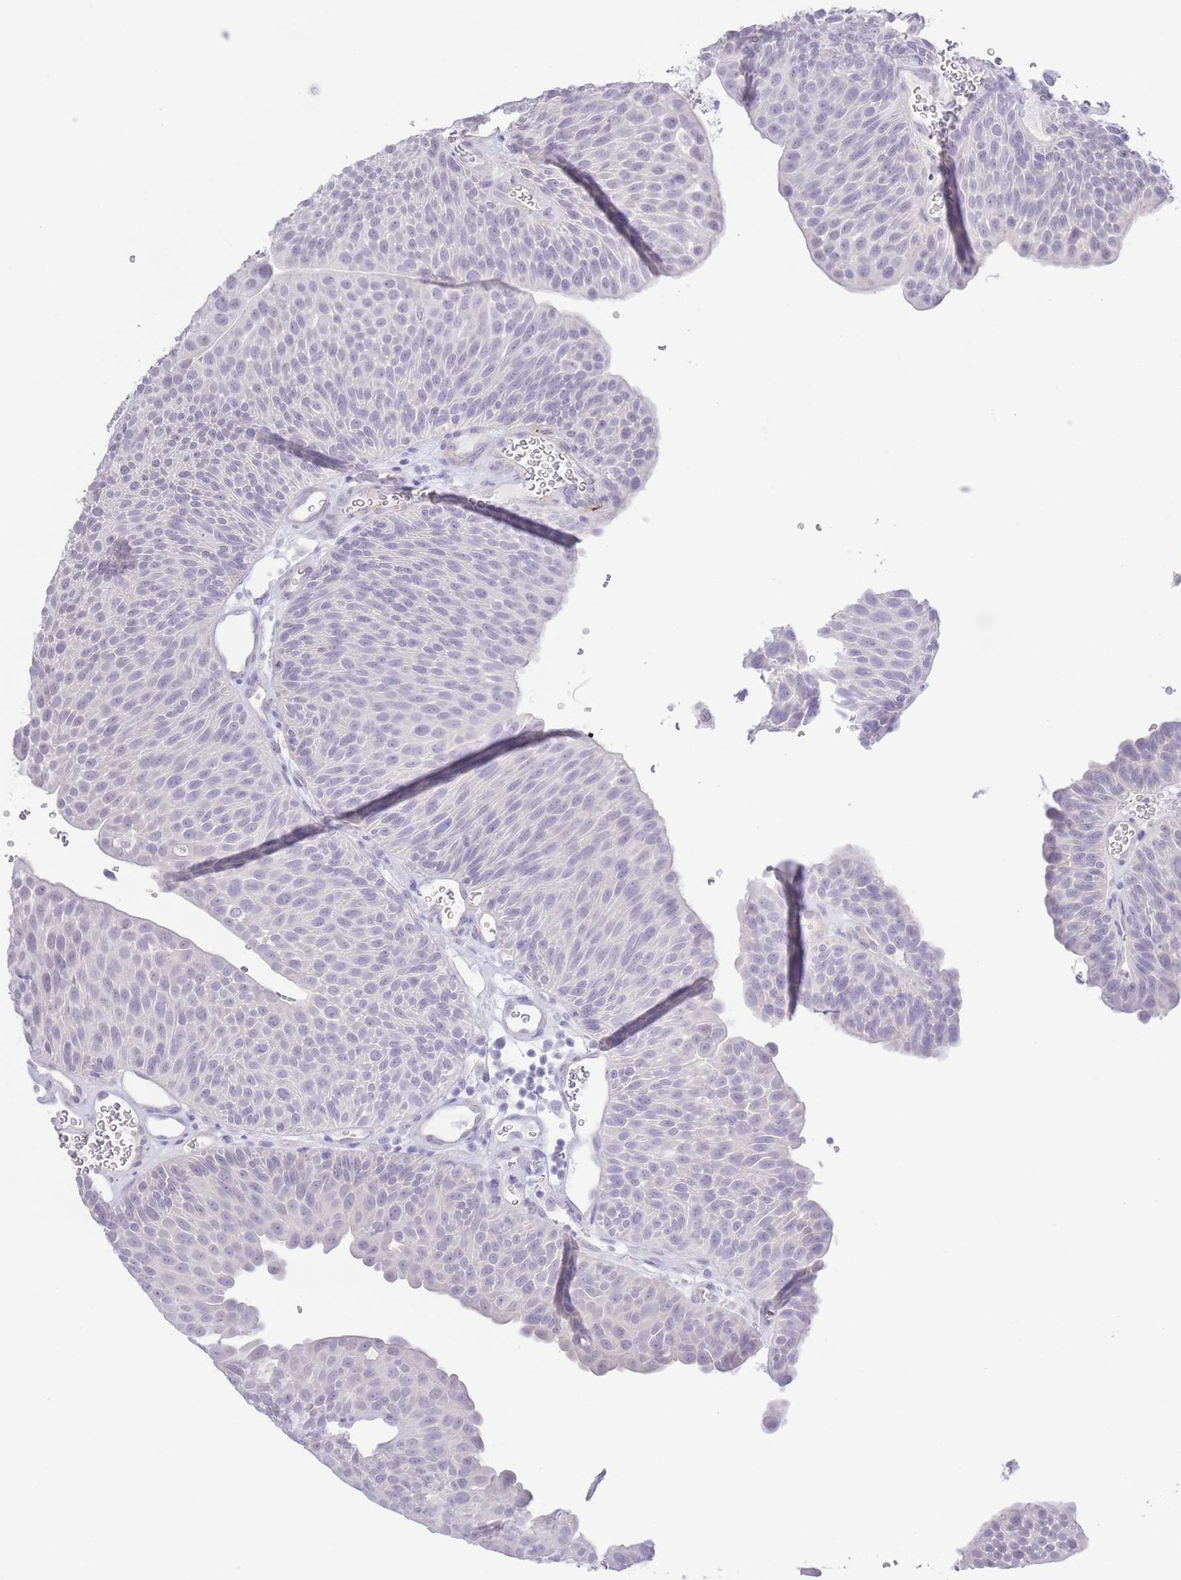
{"staining": {"intensity": "negative", "quantity": "none", "location": "none"}, "tissue": "urothelial cancer", "cell_type": "Tumor cells", "image_type": "cancer", "snomed": [{"axis": "morphology", "description": "Urothelial carcinoma, NOS"}, {"axis": "topography", "description": "Urinary bladder"}], "caption": "Tumor cells are negative for brown protein staining in urothelial cancer. Brightfield microscopy of IHC stained with DAB (3,3'-diaminobenzidine) (brown) and hematoxylin (blue), captured at high magnification.", "gene": "PKLR", "patient": {"sex": "male", "age": 67}}